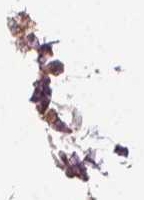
{"staining": {"intensity": "weak", "quantity": "25%-75%", "location": "cytoplasmic/membranous"}, "tissue": "breast cancer", "cell_type": "Tumor cells", "image_type": "cancer", "snomed": [{"axis": "morphology", "description": "Duct carcinoma"}, {"axis": "topography", "description": "Breast"}], "caption": "Protein staining displays weak cytoplasmic/membranous expression in approximately 25%-75% of tumor cells in breast intraductal carcinoma. Immunohistochemistry (ihc) stains the protein in brown and the nuclei are stained blue.", "gene": "GNB2", "patient": {"sex": "female", "age": 27}}